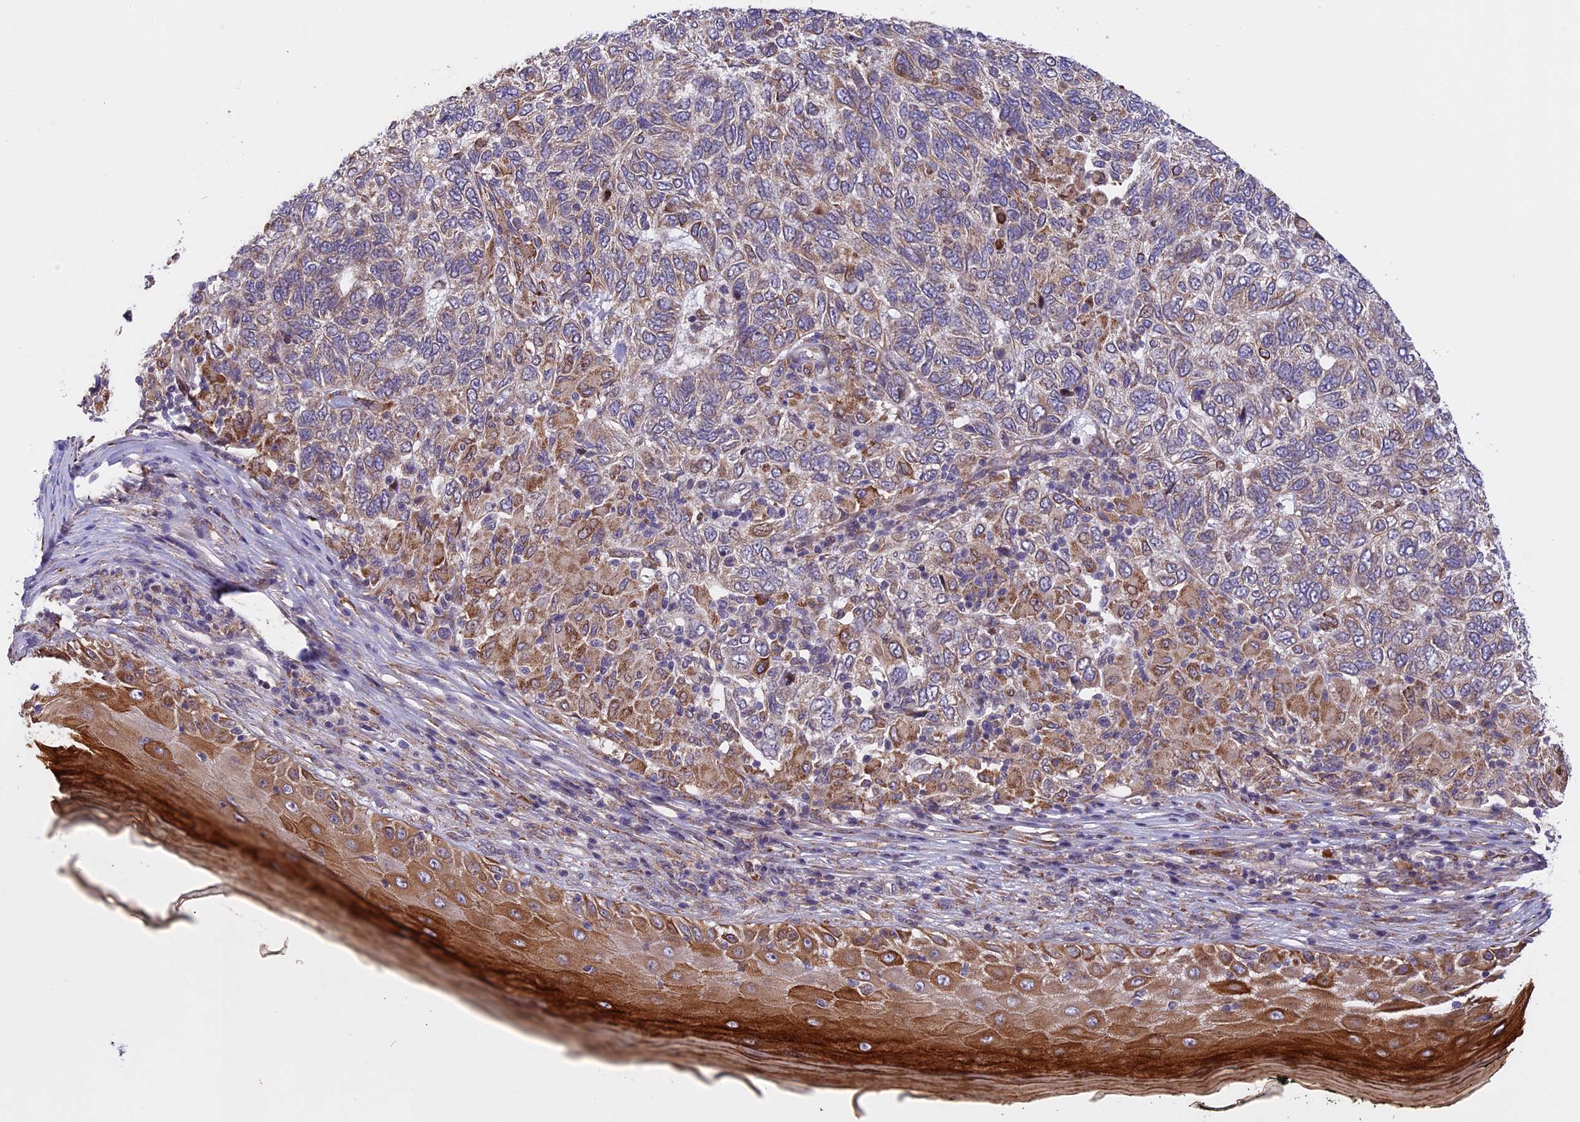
{"staining": {"intensity": "moderate", "quantity": "25%-75%", "location": "cytoplasmic/membranous"}, "tissue": "skin cancer", "cell_type": "Tumor cells", "image_type": "cancer", "snomed": [{"axis": "morphology", "description": "Basal cell carcinoma"}, {"axis": "topography", "description": "Skin"}], "caption": "A brown stain highlights moderate cytoplasmic/membranous positivity of a protein in human skin cancer tumor cells.", "gene": "DMRTA2", "patient": {"sex": "female", "age": 65}}